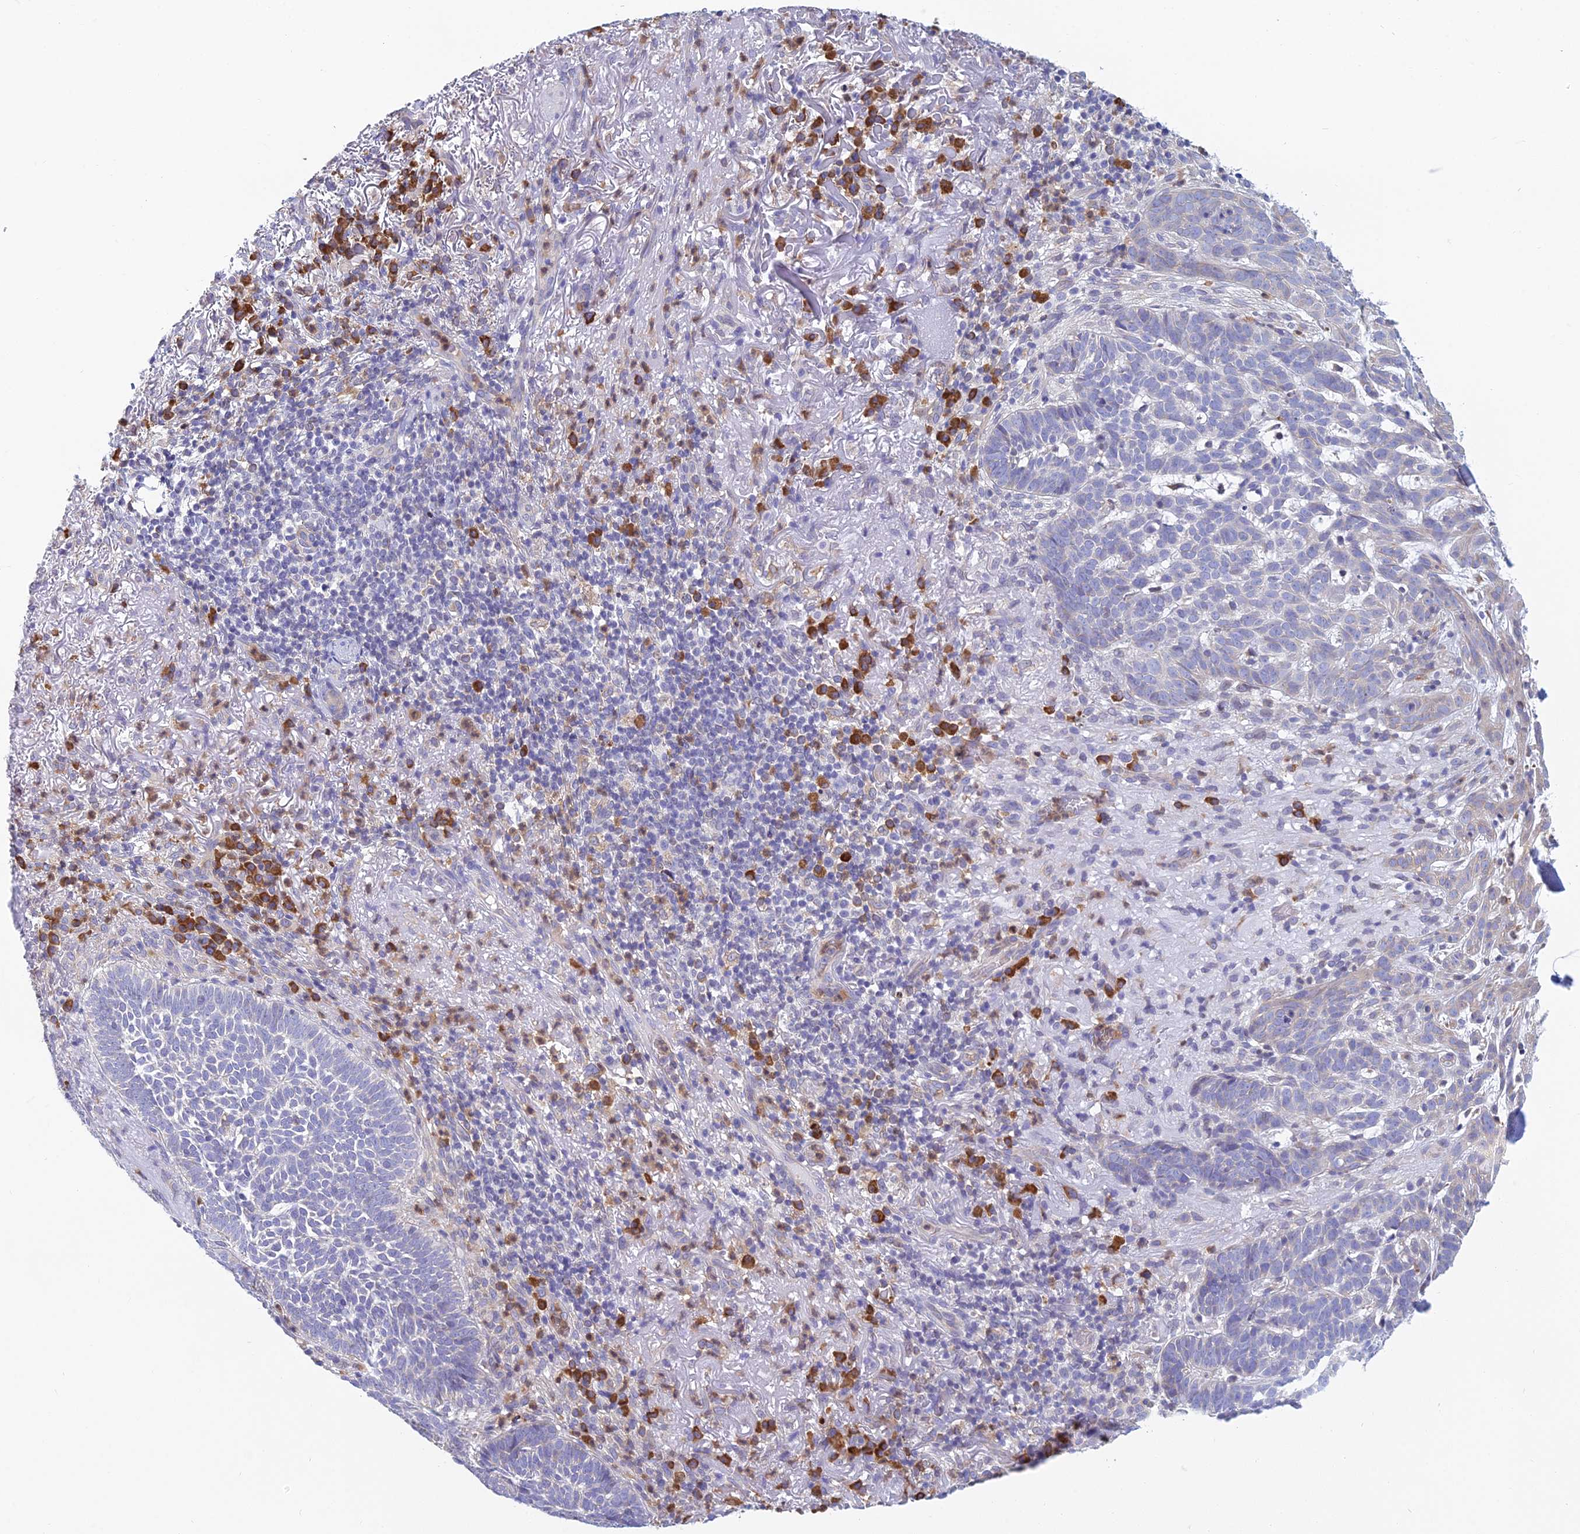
{"staining": {"intensity": "negative", "quantity": "none", "location": "none"}, "tissue": "skin cancer", "cell_type": "Tumor cells", "image_type": "cancer", "snomed": [{"axis": "morphology", "description": "Basal cell carcinoma"}, {"axis": "topography", "description": "Skin"}], "caption": "Image shows no protein staining in tumor cells of skin cancer (basal cell carcinoma) tissue.", "gene": "HM13", "patient": {"sex": "female", "age": 78}}